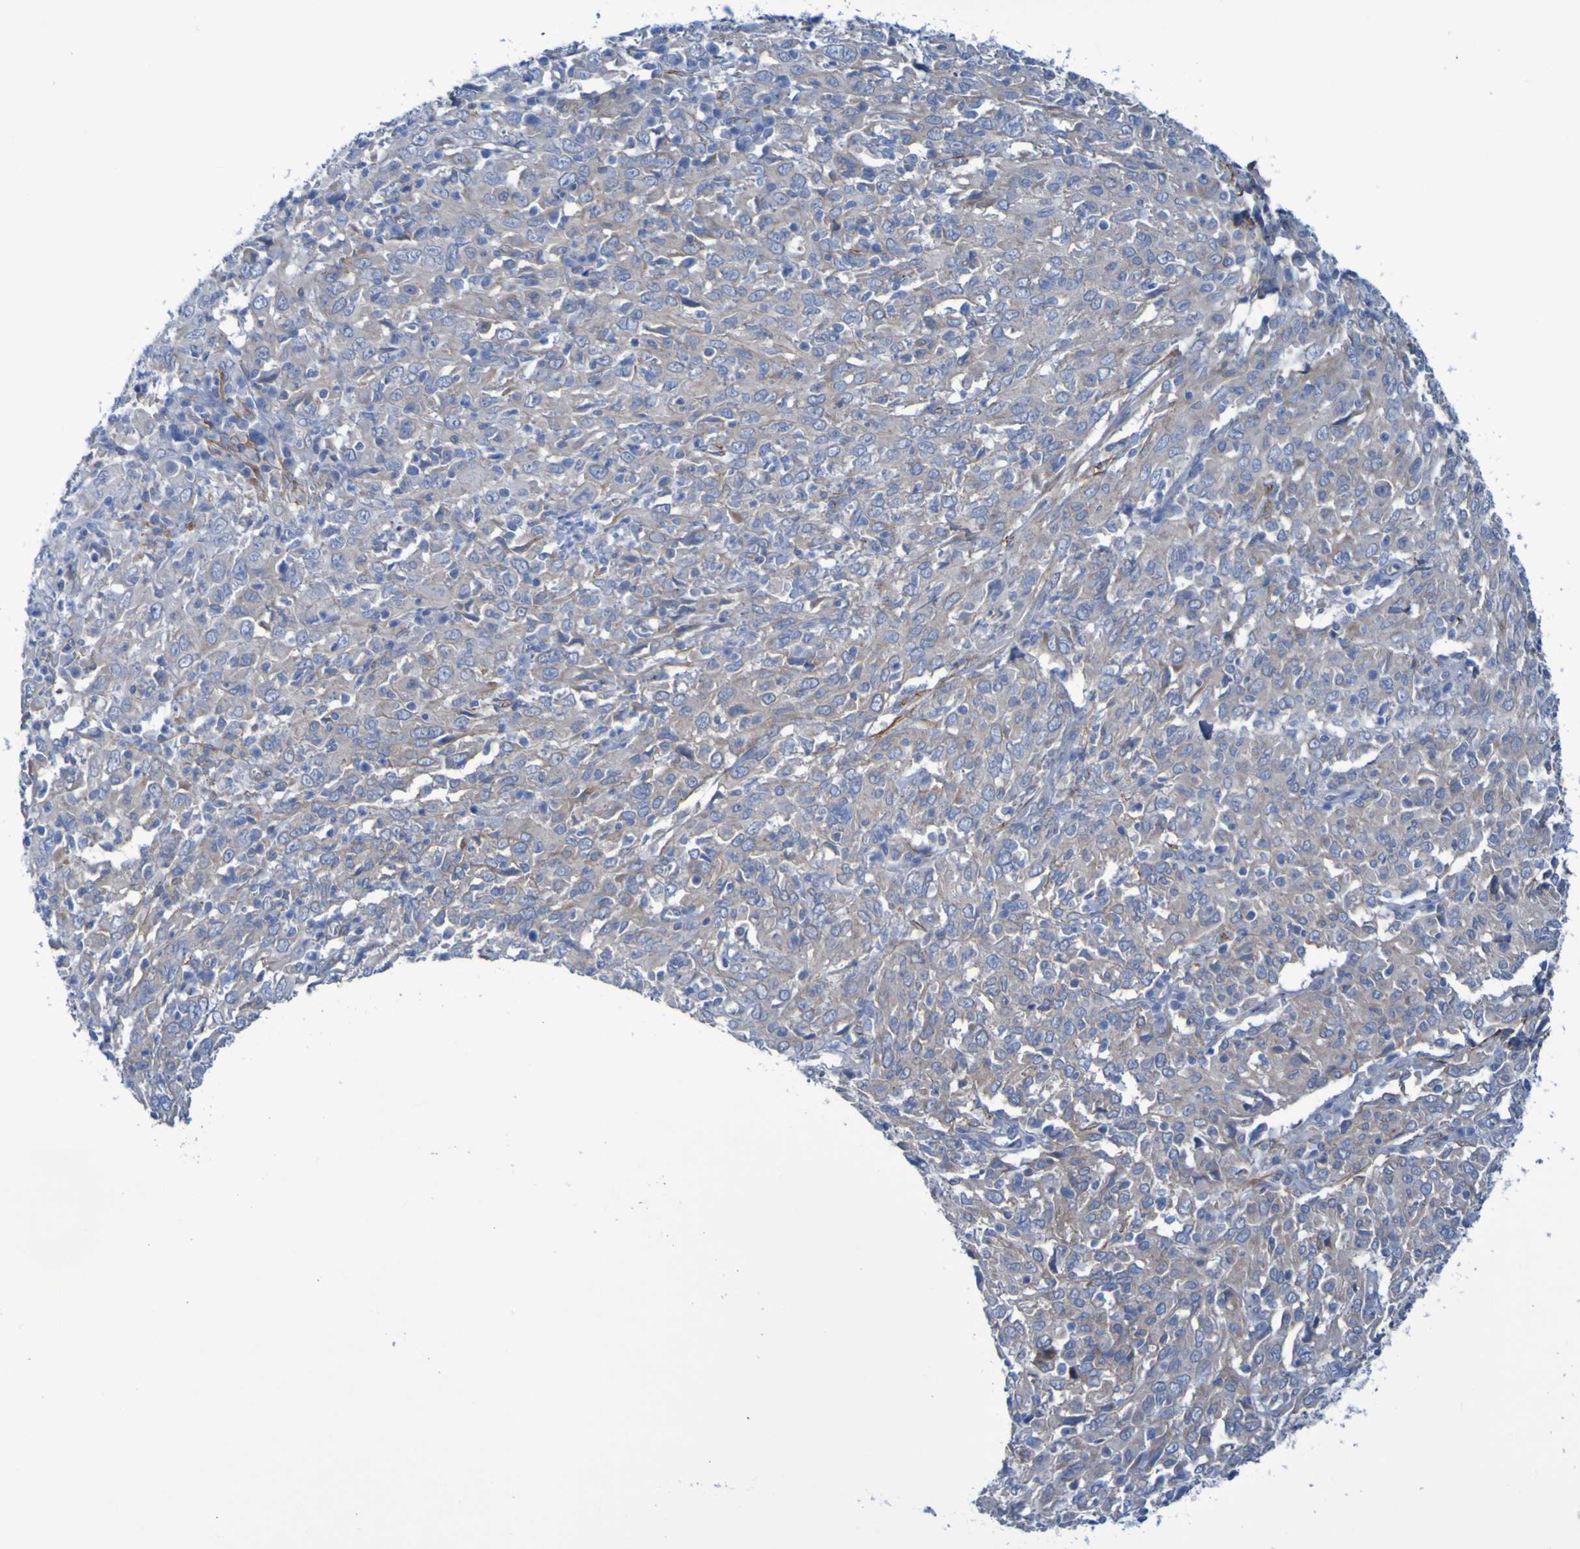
{"staining": {"intensity": "weak", "quantity": "<25%", "location": "cytoplasmic/membranous"}, "tissue": "cervical cancer", "cell_type": "Tumor cells", "image_type": "cancer", "snomed": [{"axis": "morphology", "description": "Squamous cell carcinoma, NOS"}, {"axis": "topography", "description": "Cervix"}], "caption": "Immunohistochemical staining of squamous cell carcinoma (cervical) demonstrates no significant expression in tumor cells.", "gene": "LPP", "patient": {"sex": "female", "age": 46}}